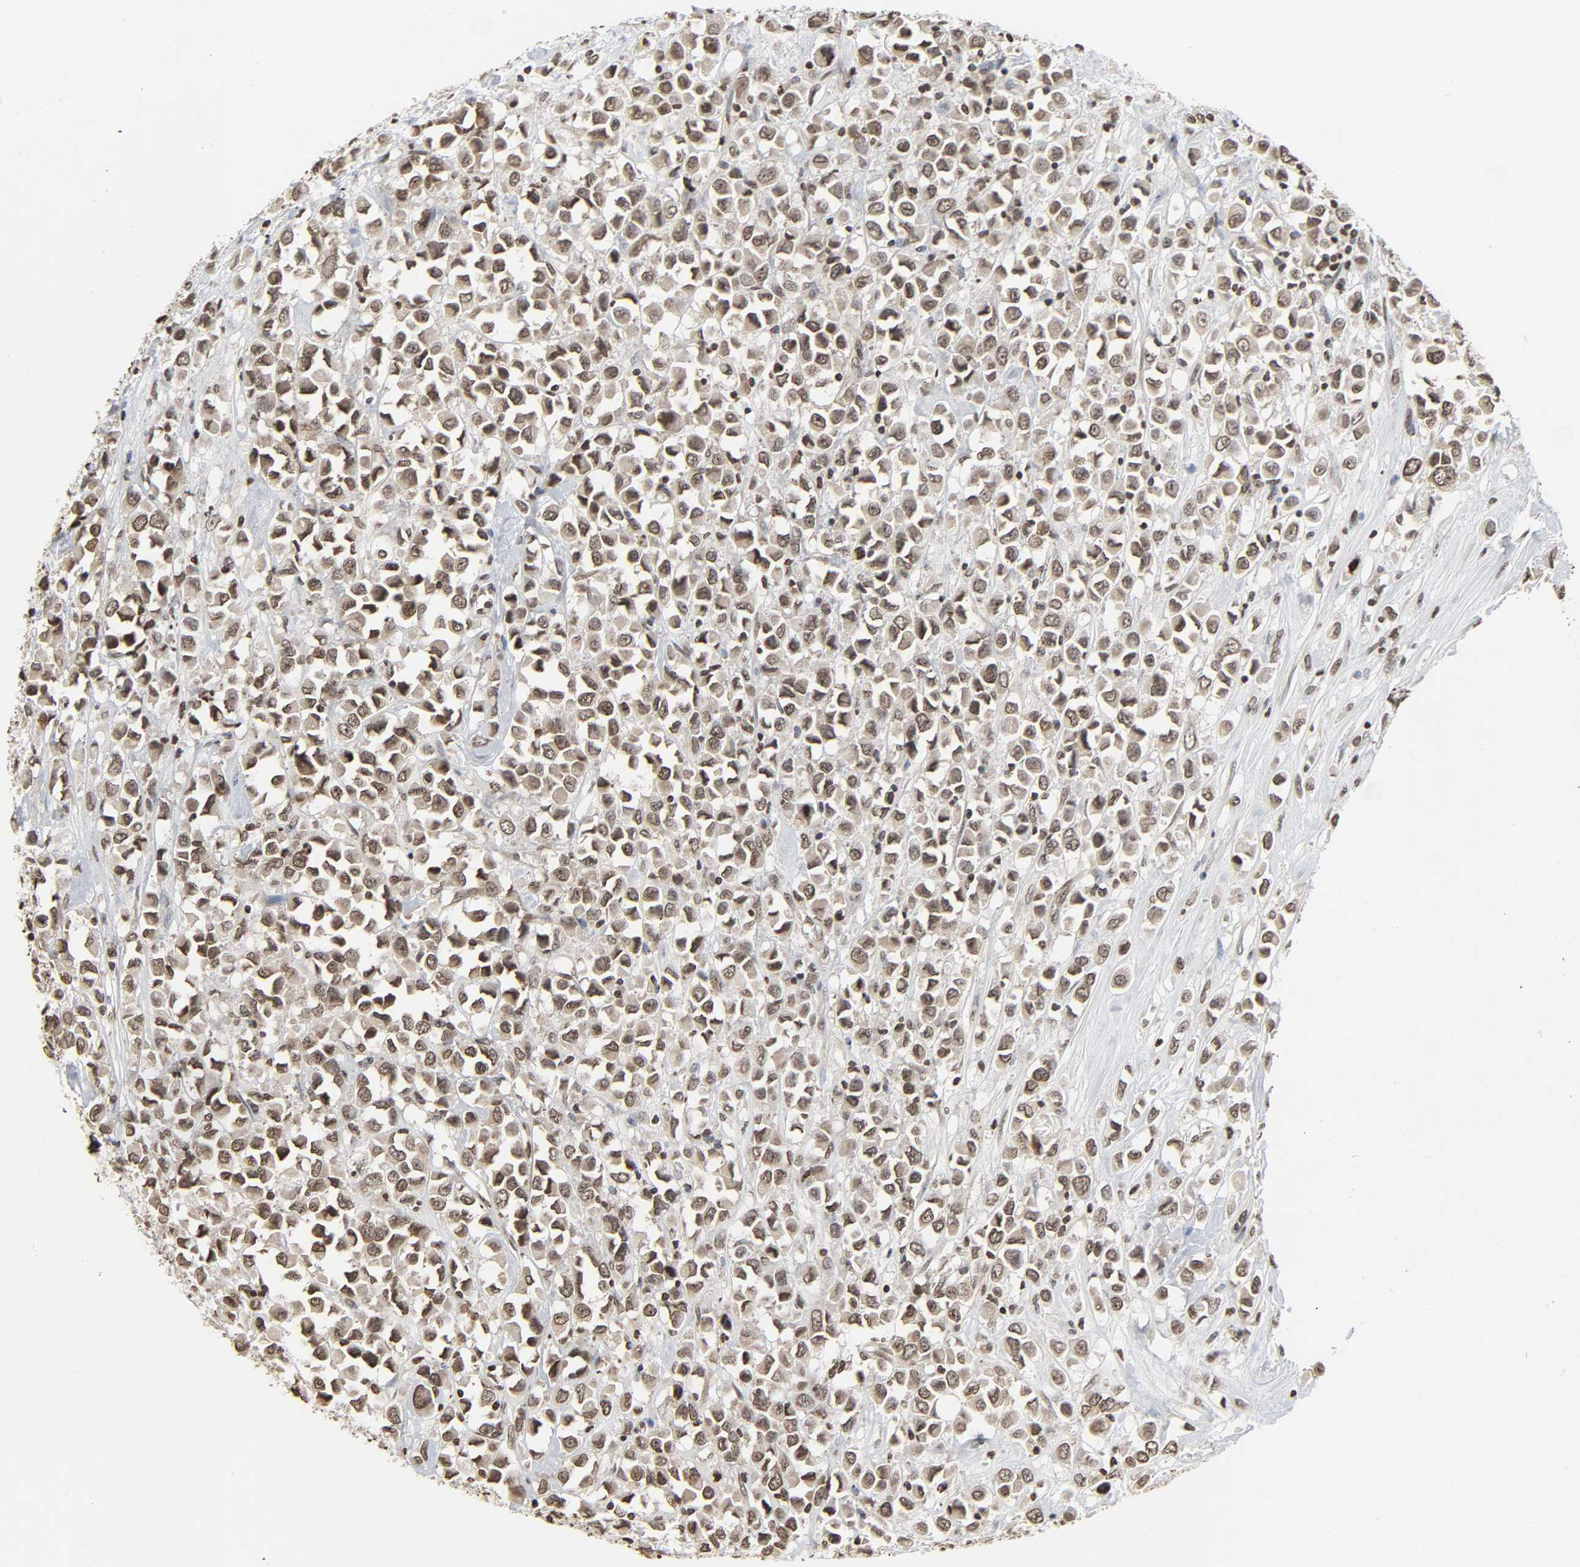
{"staining": {"intensity": "moderate", "quantity": ">75%", "location": "nuclear"}, "tissue": "breast cancer", "cell_type": "Tumor cells", "image_type": "cancer", "snomed": [{"axis": "morphology", "description": "Duct carcinoma"}, {"axis": "topography", "description": "Breast"}], "caption": "Breast cancer (invasive ductal carcinoma) was stained to show a protein in brown. There is medium levels of moderate nuclear staining in about >75% of tumor cells.", "gene": "ELAVL1", "patient": {"sex": "female", "age": 61}}